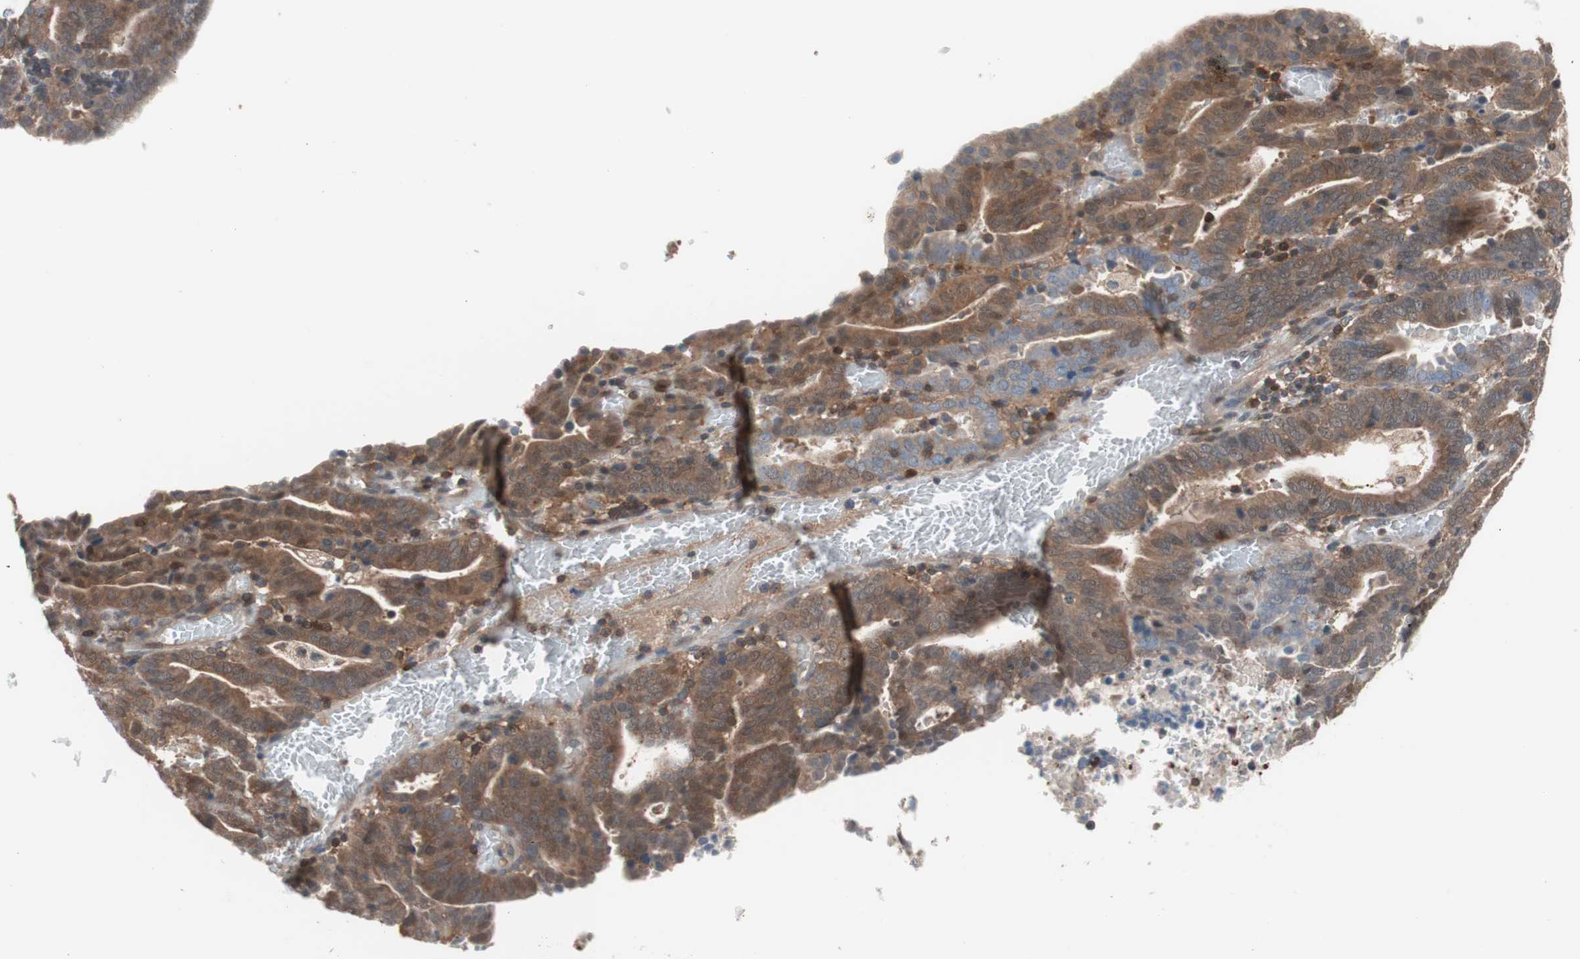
{"staining": {"intensity": "moderate", "quantity": ">75%", "location": "cytoplasmic/membranous"}, "tissue": "endometrial cancer", "cell_type": "Tumor cells", "image_type": "cancer", "snomed": [{"axis": "morphology", "description": "Adenocarcinoma, NOS"}, {"axis": "topography", "description": "Uterus"}], "caption": "Endometrial cancer (adenocarcinoma) stained with a brown dye reveals moderate cytoplasmic/membranous positive expression in approximately >75% of tumor cells.", "gene": "GALT", "patient": {"sex": "female", "age": 83}}